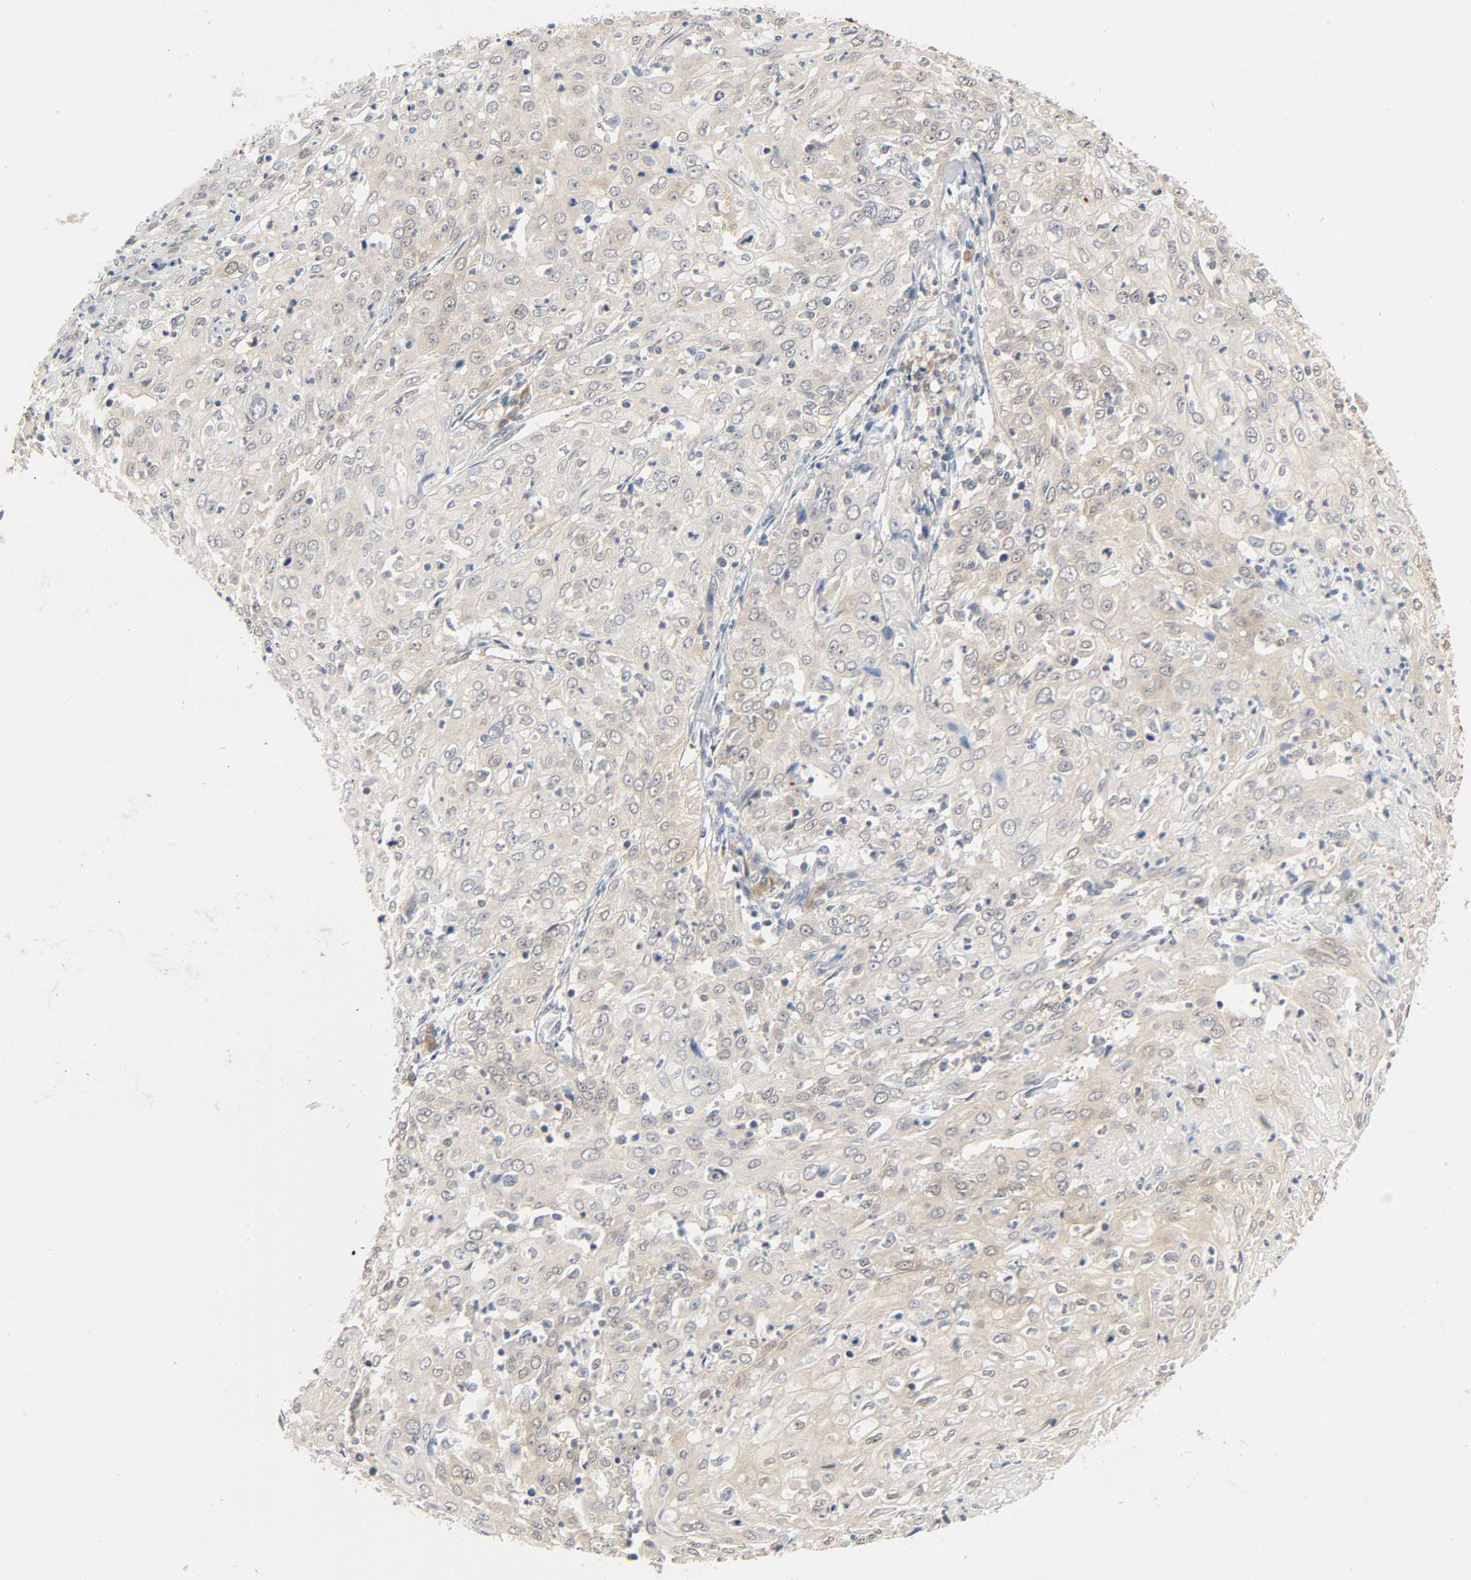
{"staining": {"intensity": "negative", "quantity": "none", "location": "none"}, "tissue": "cervical cancer", "cell_type": "Tumor cells", "image_type": "cancer", "snomed": [{"axis": "morphology", "description": "Squamous cell carcinoma, NOS"}, {"axis": "topography", "description": "Cervix"}], "caption": "The micrograph exhibits no significant staining in tumor cells of cervical cancer.", "gene": "MIF", "patient": {"sex": "female", "age": 39}}